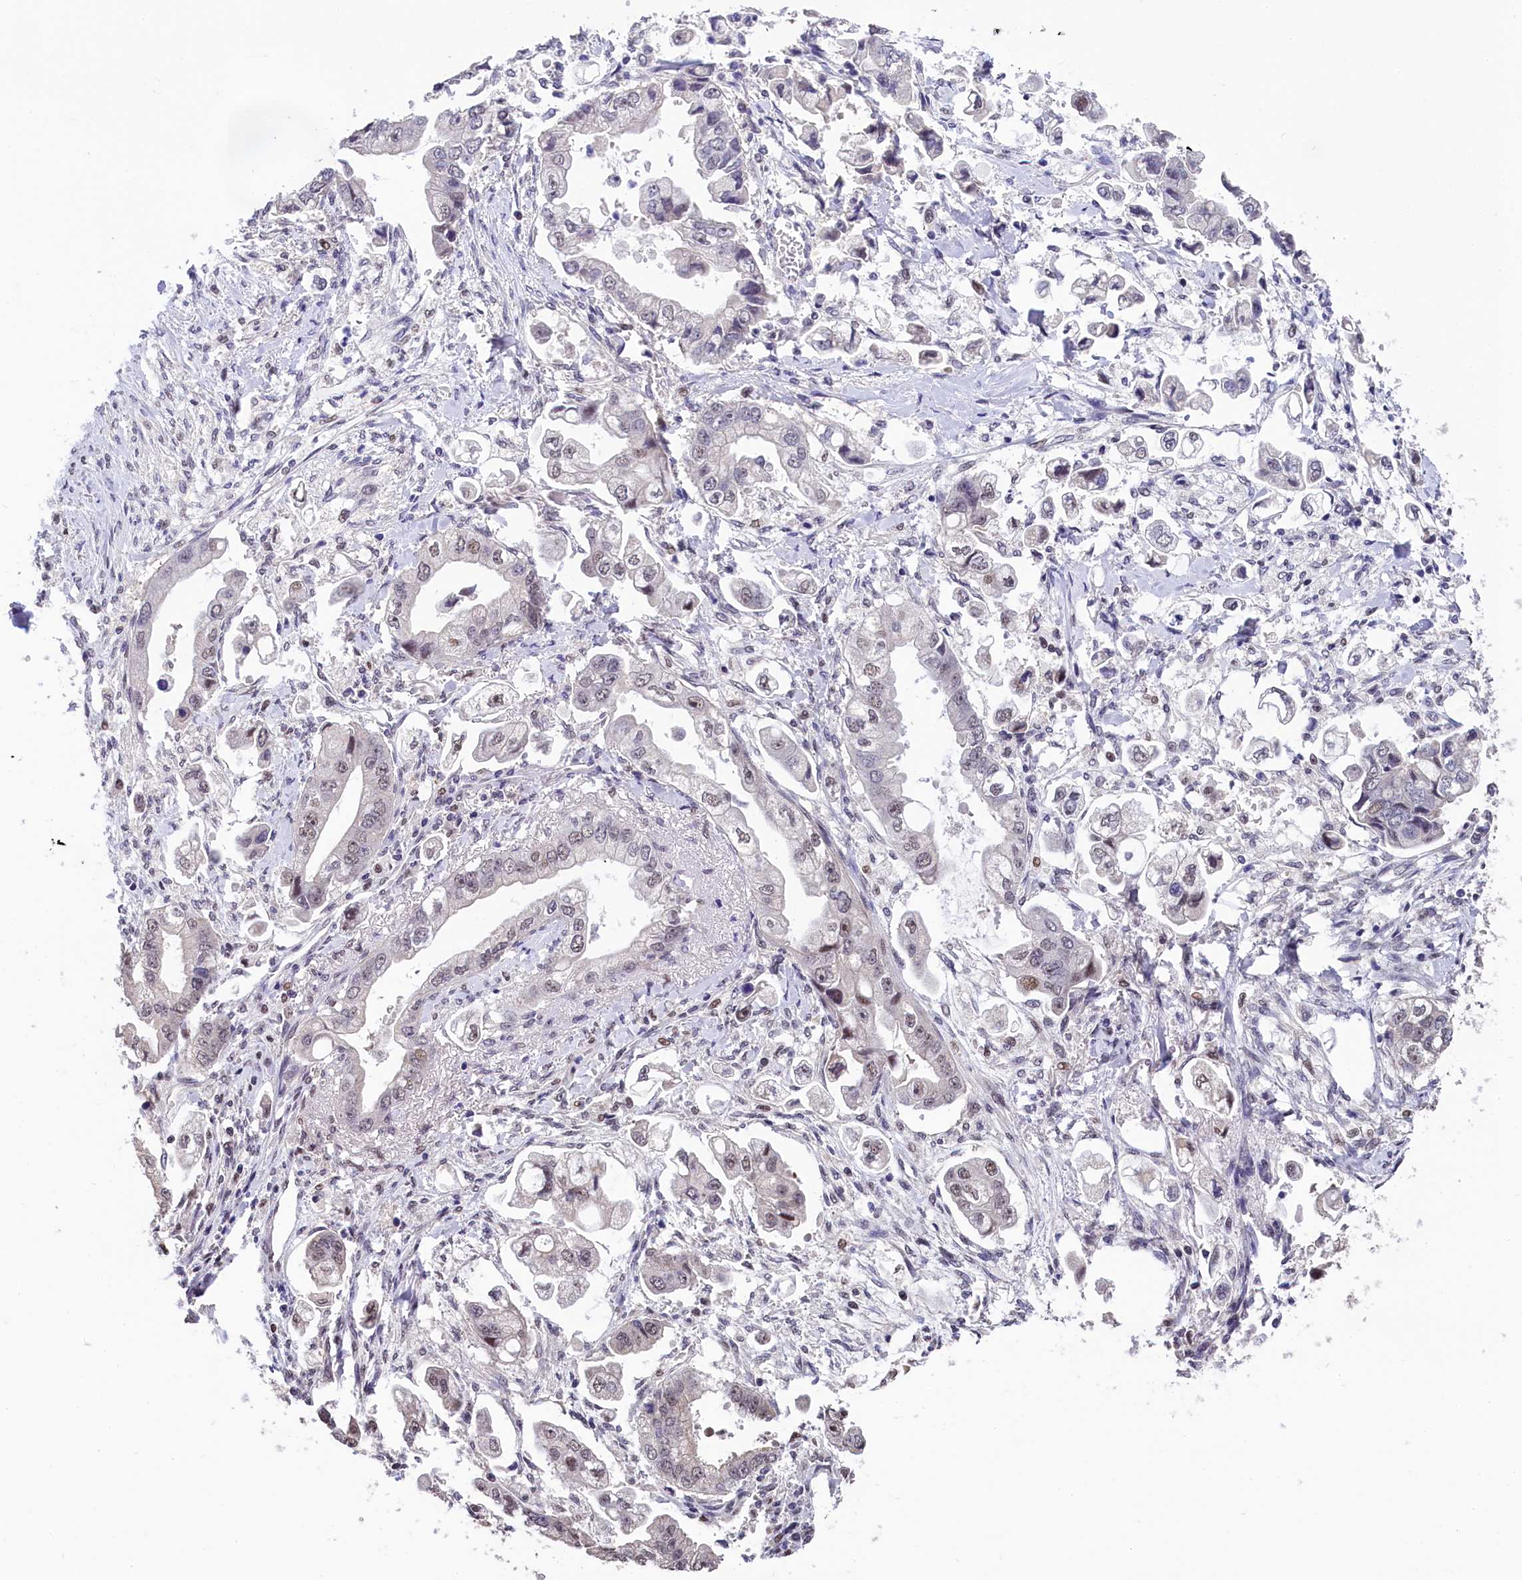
{"staining": {"intensity": "moderate", "quantity": "<25%", "location": "nuclear"}, "tissue": "stomach cancer", "cell_type": "Tumor cells", "image_type": "cancer", "snomed": [{"axis": "morphology", "description": "Adenocarcinoma, NOS"}, {"axis": "topography", "description": "Stomach"}], "caption": "A brown stain labels moderate nuclear expression of a protein in stomach cancer (adenocarcinoma) tumor cells.", "gene": "HECTD4", "patient": {"sex": "male", "age": 62}}